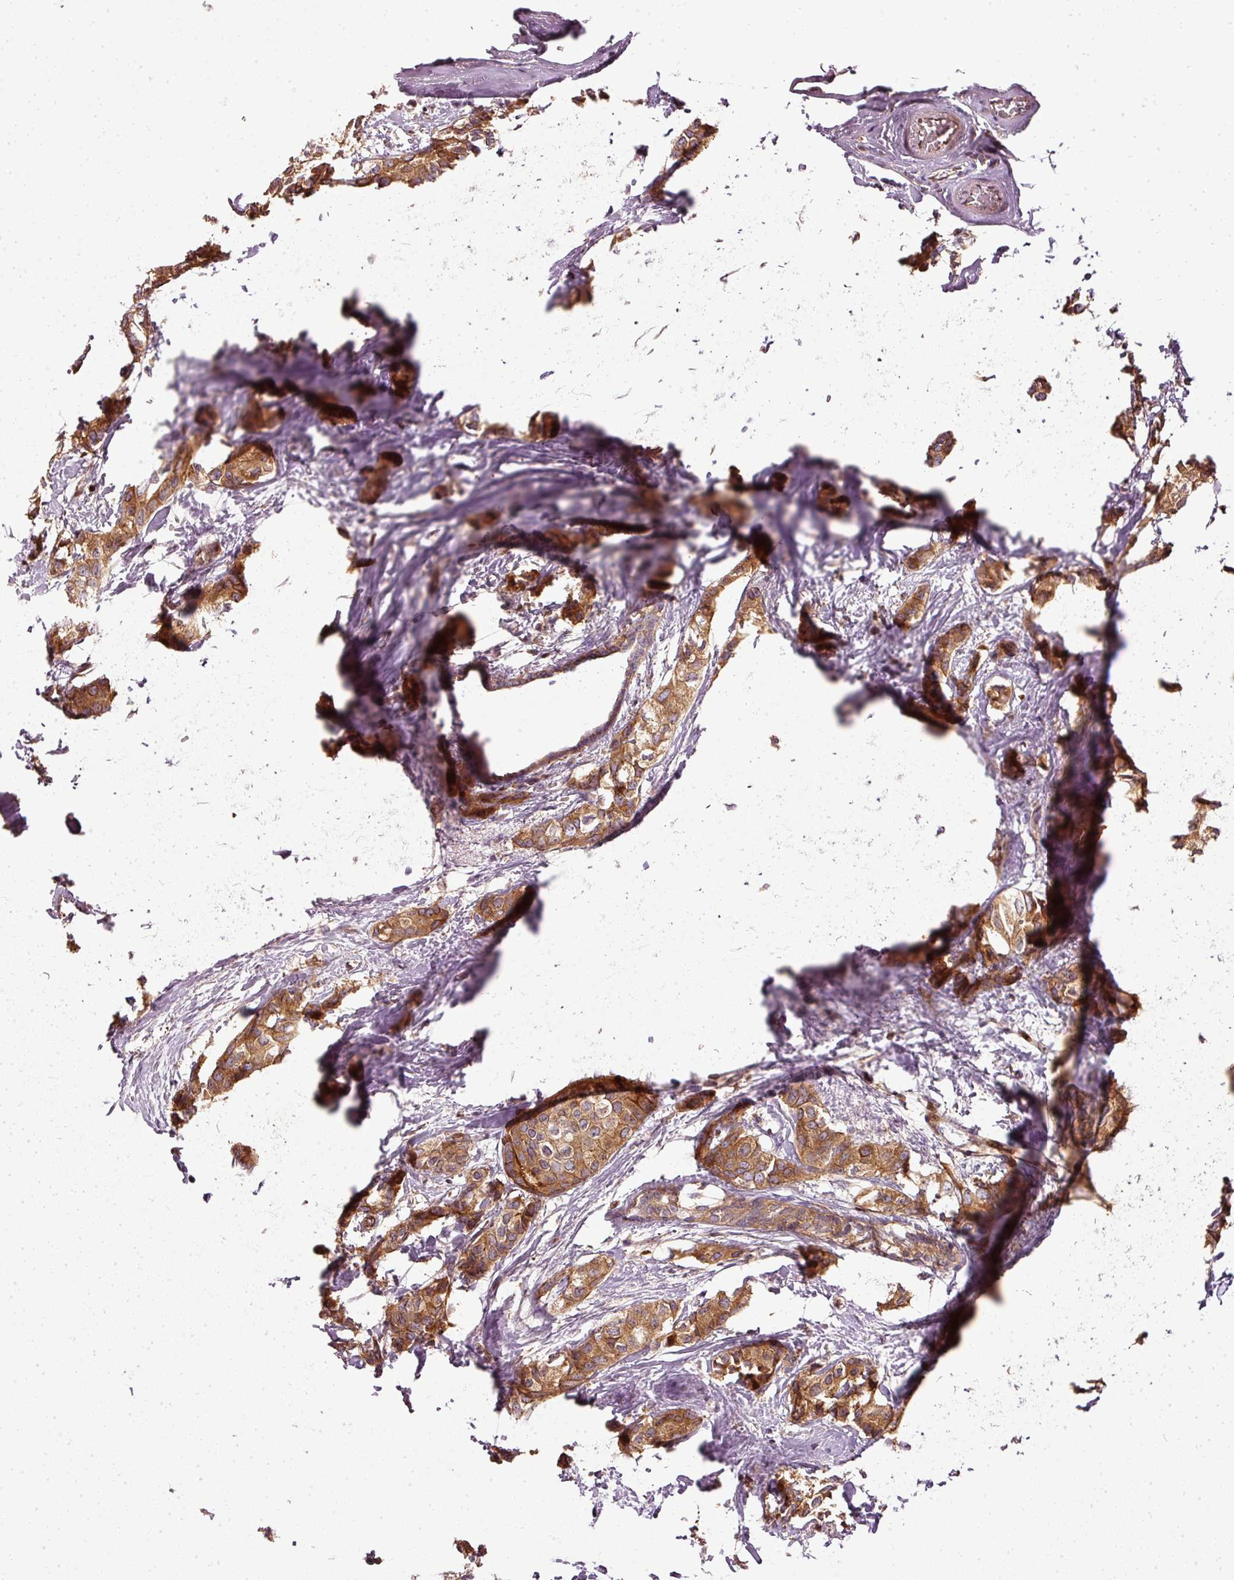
{"staining": {"intensity": "strong", "quantity": ">75%", "location": "cytoplasmic/membranous"}, "tissue": "breast cancer", "cell_type": "Tumor cells", "image_type": "cancer", "snomed": [{"axis": "morphology", "description": "Duct carcinoma"}, {"axis": "topography", "description": "Breast"}], "caption": "The histopathology image reveals staining of breast cancer, revealing strong cytoplasmic/membranous protein expression (brown color) within tumor cells.", "gene": "NAPA", "patient": {"sex": "female", "age": 73}}